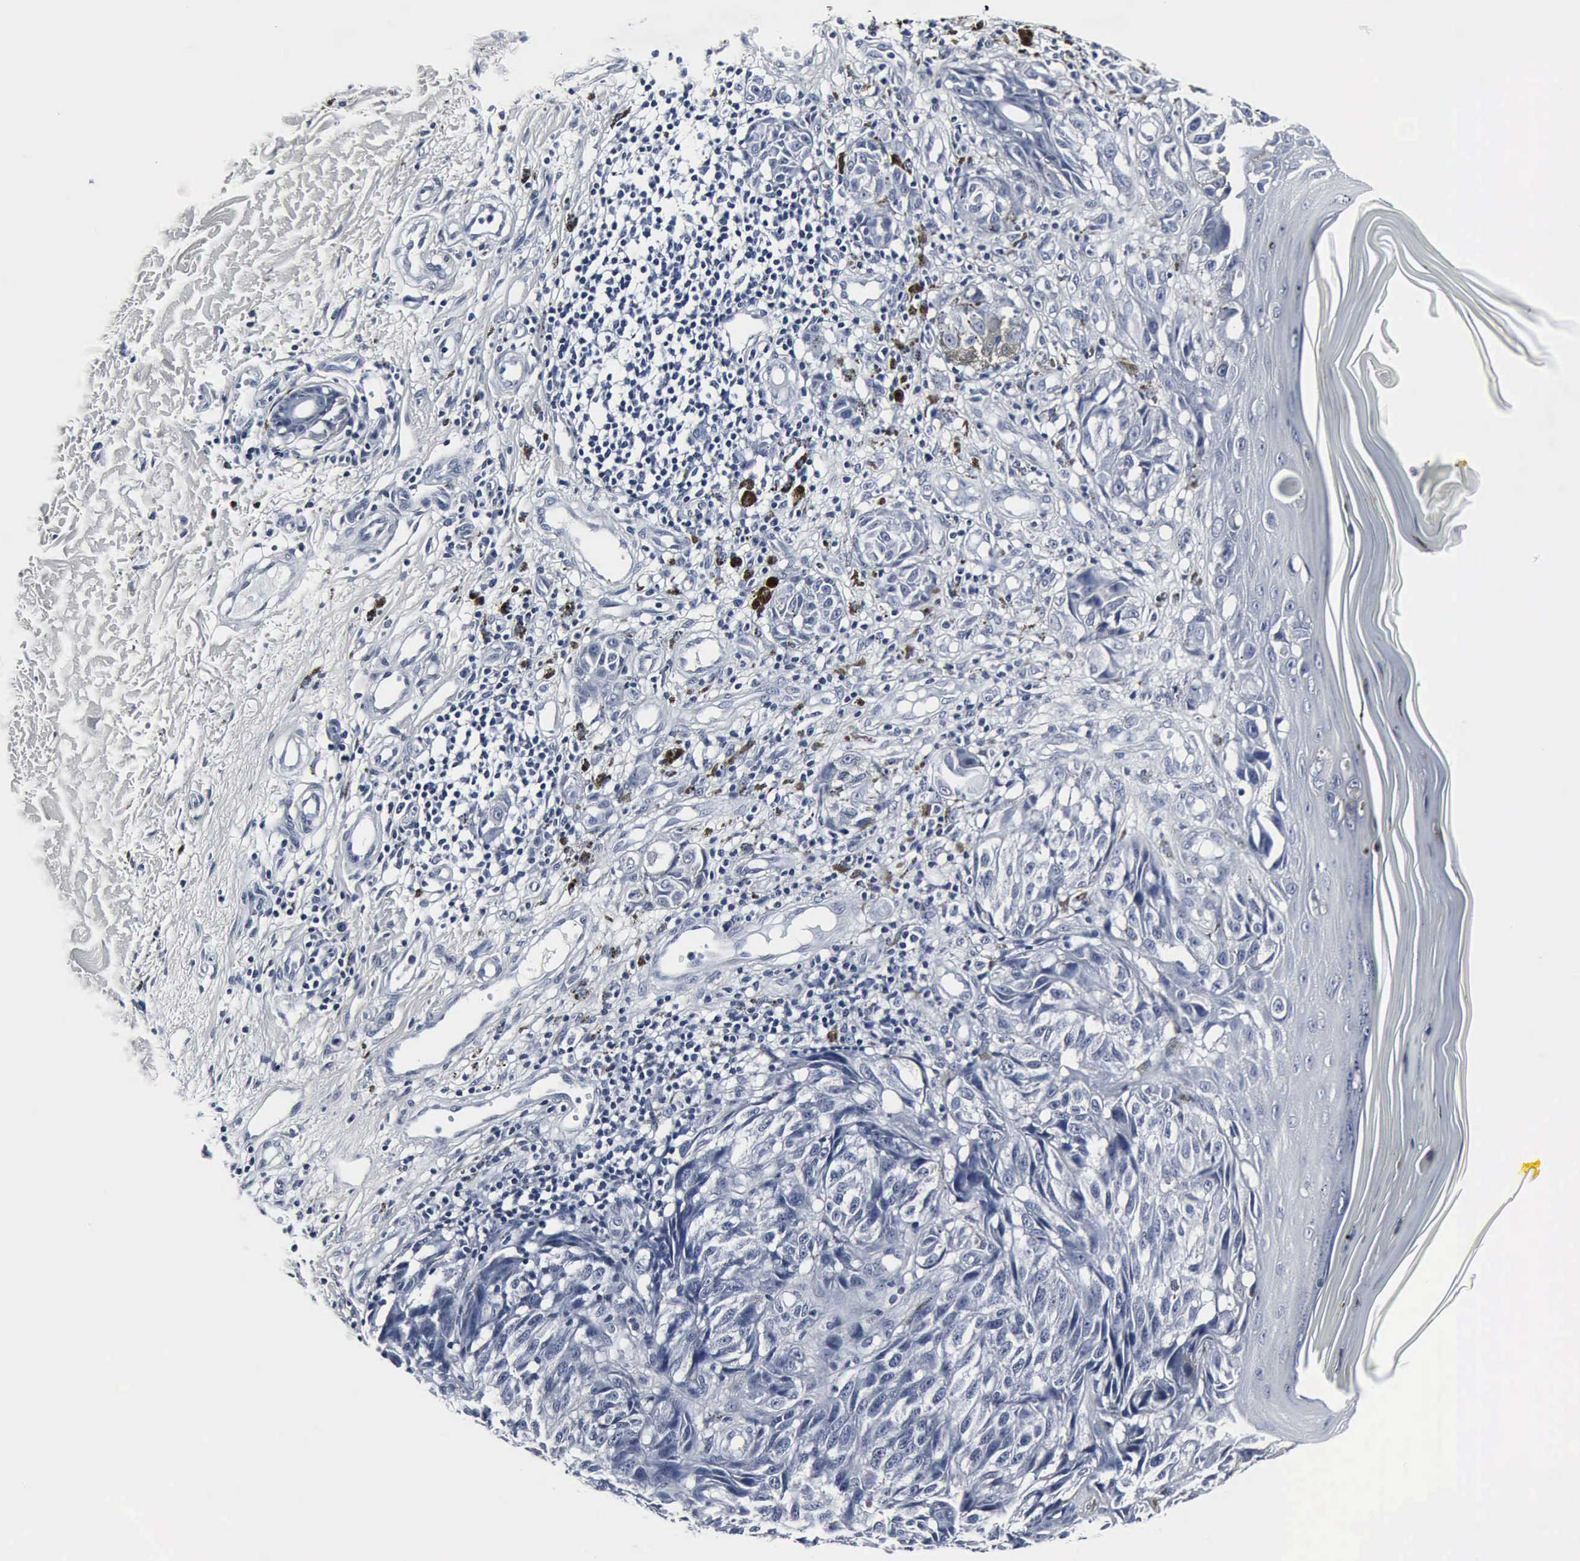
{"staining": {"intensity": "negative", "quantity": "none", "location": "none"}, "tissue": "melanoma", "cell_type": "Tumor cells", "image_type": "cancer", "snomed": [{"axis": "morphology", "description": "Malignant melanoma, NOS"}, {"axis": "topography", "description": "Skin"}], "caption": "Tumor cells show no significant protein positivity in melanoma.", "gene": "SNAP25", "patient": {"sex": "male", "age": 67}}